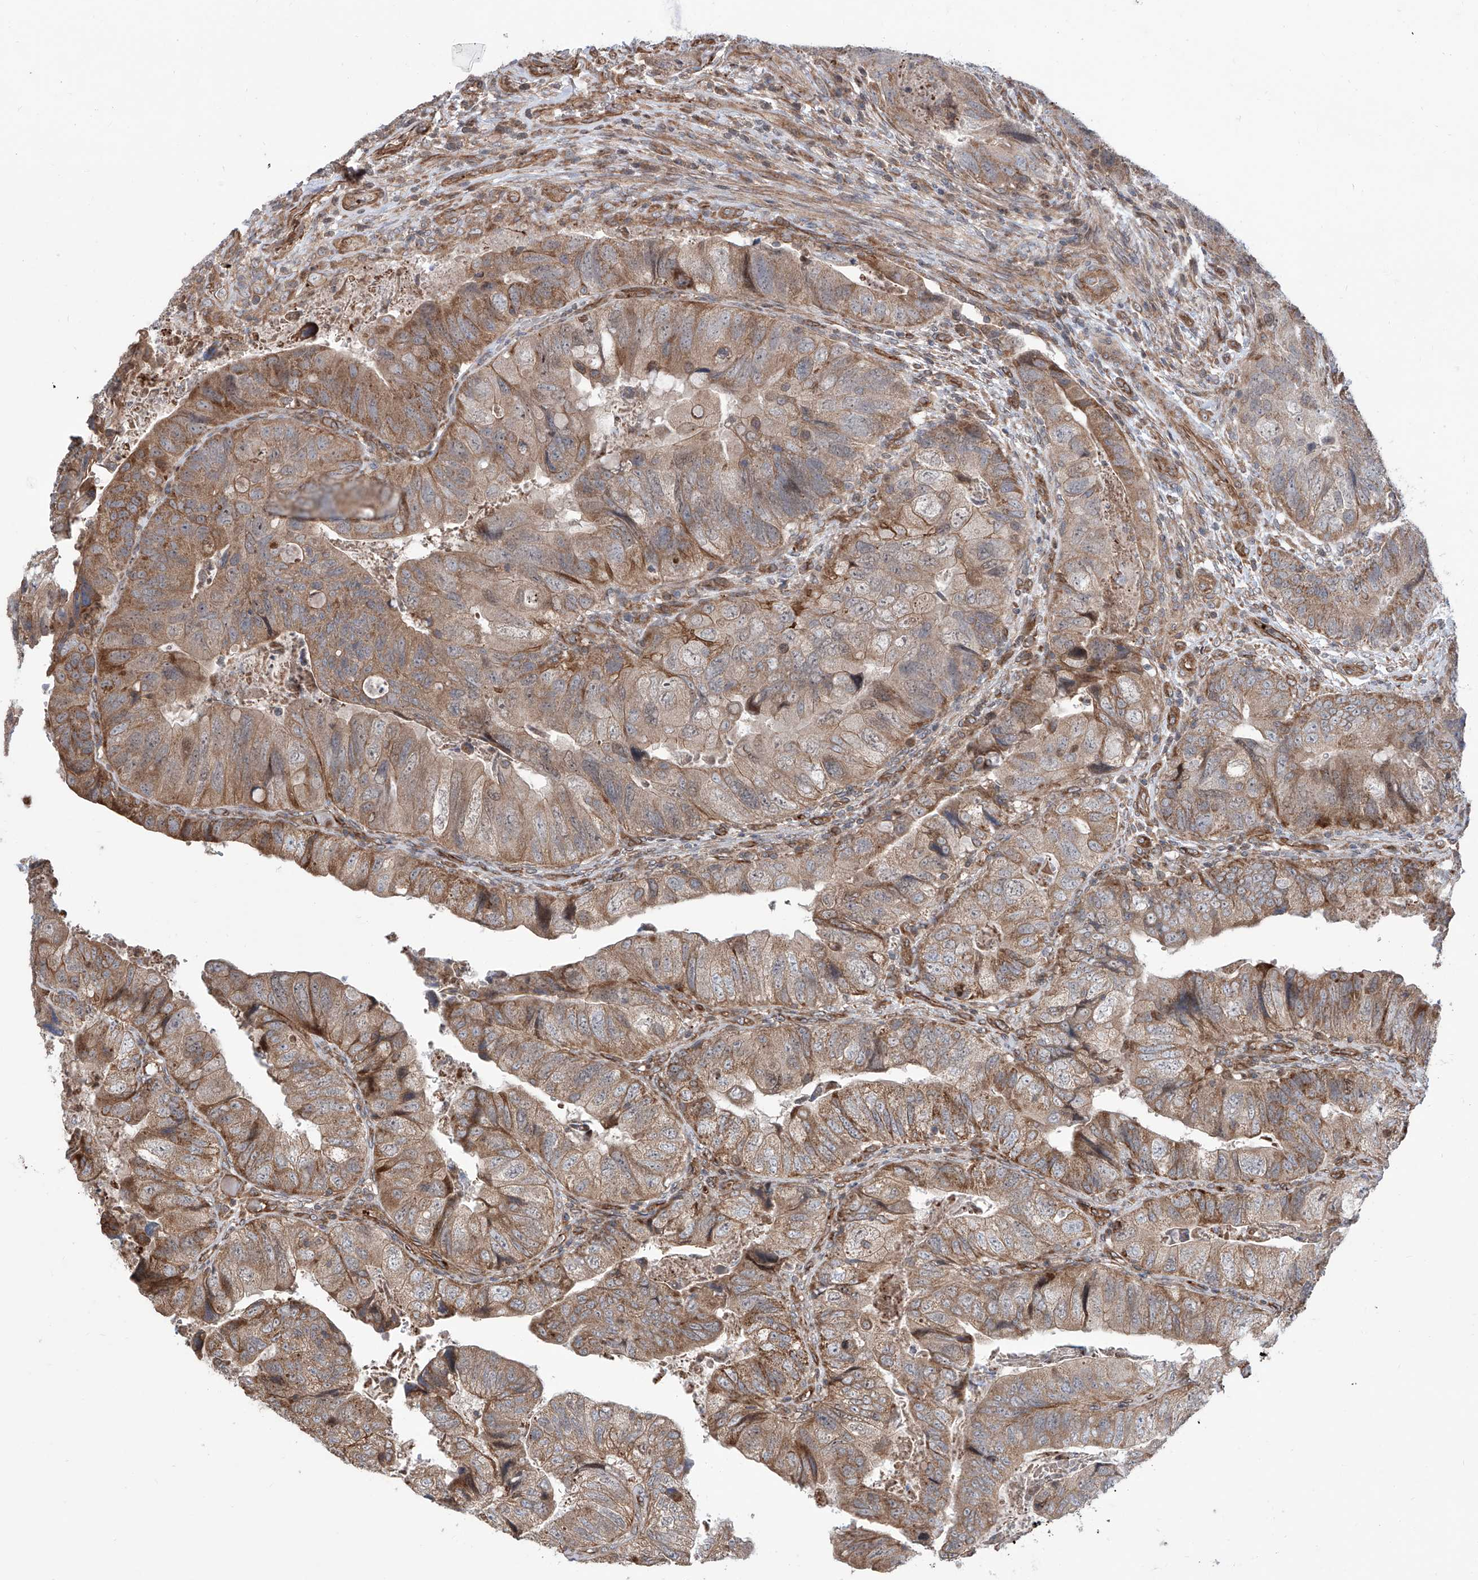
{"staining": {"intensity": "moderate", "quantity": ">75%", "location": "cytoplasmic/membranous"}, "tissue": "colorectal cancer", "cell_type": "Tumor cells", "image_type": "cancer", "snomed": [{"axis": "morphology", "description": "Adenocarcinoma, NOS"}, {"axis": "topography", "description": "Rectum"}], "caption": "Immunohistochemical staining of human colorectal cancer shows medium levels of moderate cytoplasmic/membranous staining in about >75% of tumor cells.", "gene": "APAF1", "patient": {"sex": "male", "age": 63}}